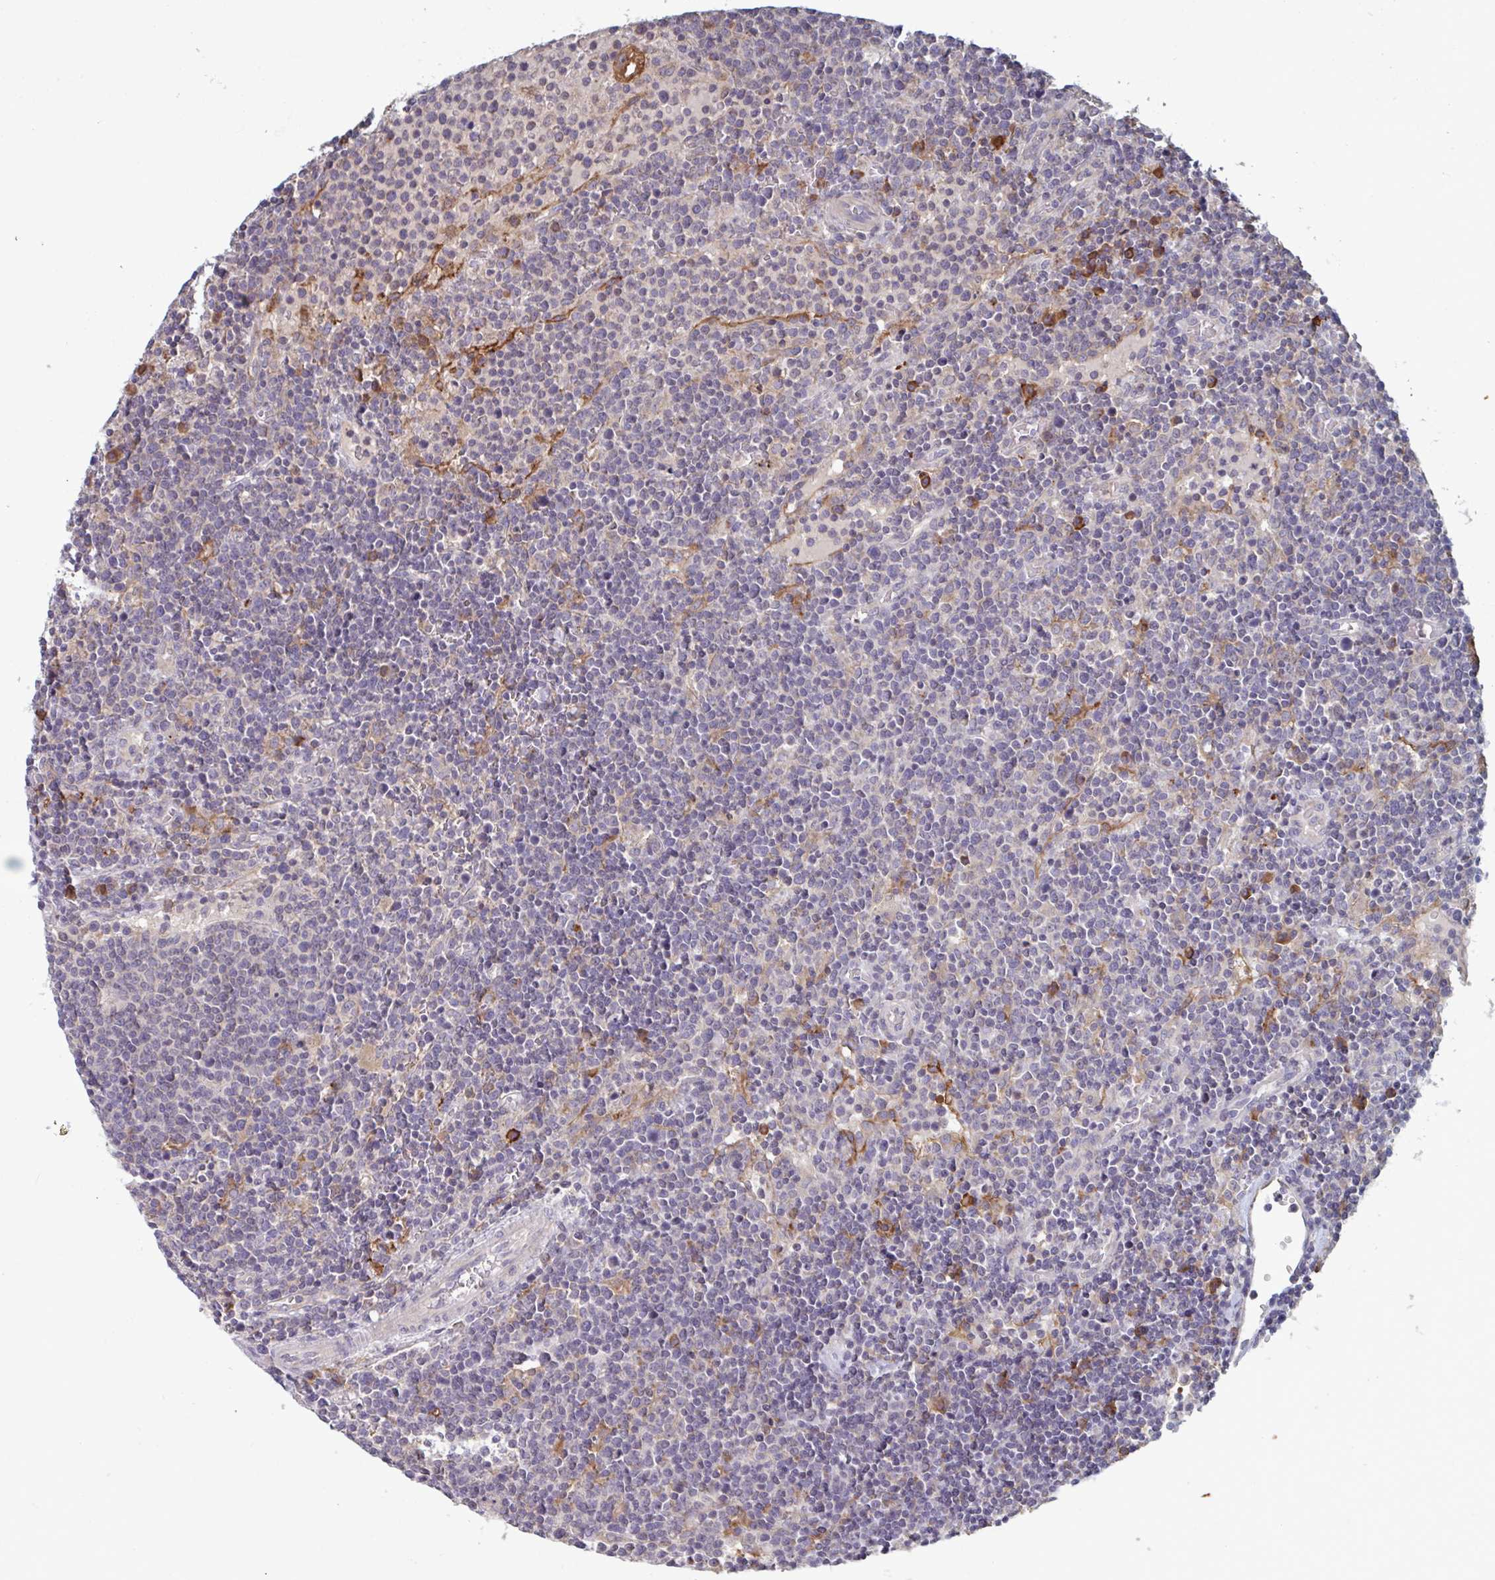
{"staining": {"intensity": "negative", "quantity": "none", "location": "none"}, "tissue": "lymphoma", "cell_type": "Tumor cells", "image_type": "cancer", "snomed": [{"axis": "morphology", "description": "Malignant lymphoma, non-Hodgkin's type, High grade"}, {"axis": "topography", "description": "Lymph node"}], "caption": "This histopathology image is of lymphoma stained with immunohistochemistry to label a protein in brown with the nuclei are counter-stained blue. There is no expression in tumor cells.", "gene": "CD1E", "patient": {"sex": "male", "age": 61}}